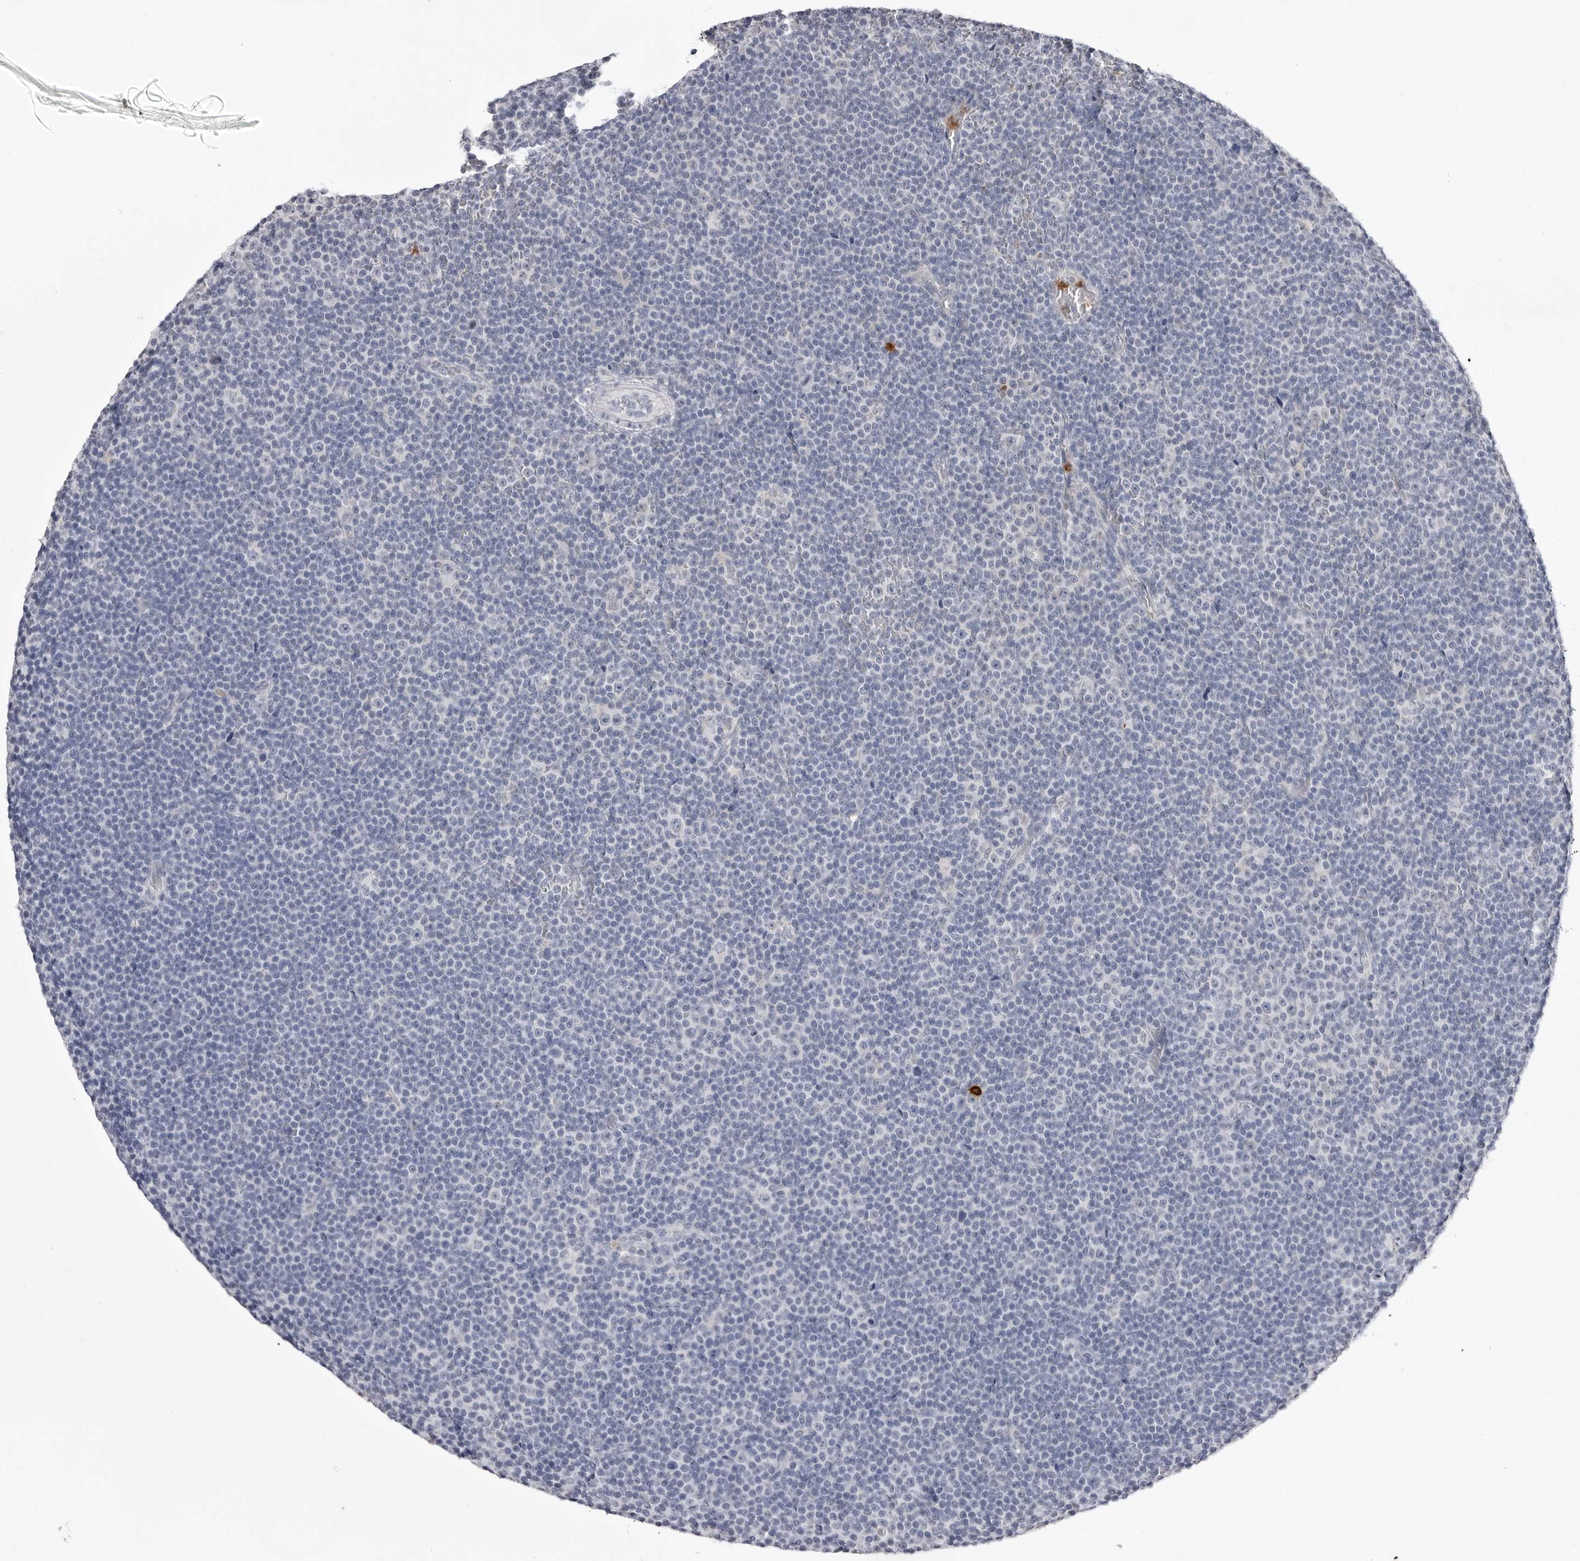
{"staining": {"intensity": "negative", "quantity": "none", "location": "none"}, "tissue": "lymphoma", "cell_type": "Tumor cells", "image_type": "cancer", "snomed": [{"axis": "morphology", "description": "Malignant lymphoma, non-Hodgkin's type, Low grade"}, {"axis": "topography", "description": "Lymph node"}], "caption": "IHC histopathology image of human low-grade malignant lymphoma, non-Hodgkin's type stained for a protein (brown), which displays no positivity in tumor cells.", "gene": "STAP2", "patient": {"sex": "female", "age": 67}}